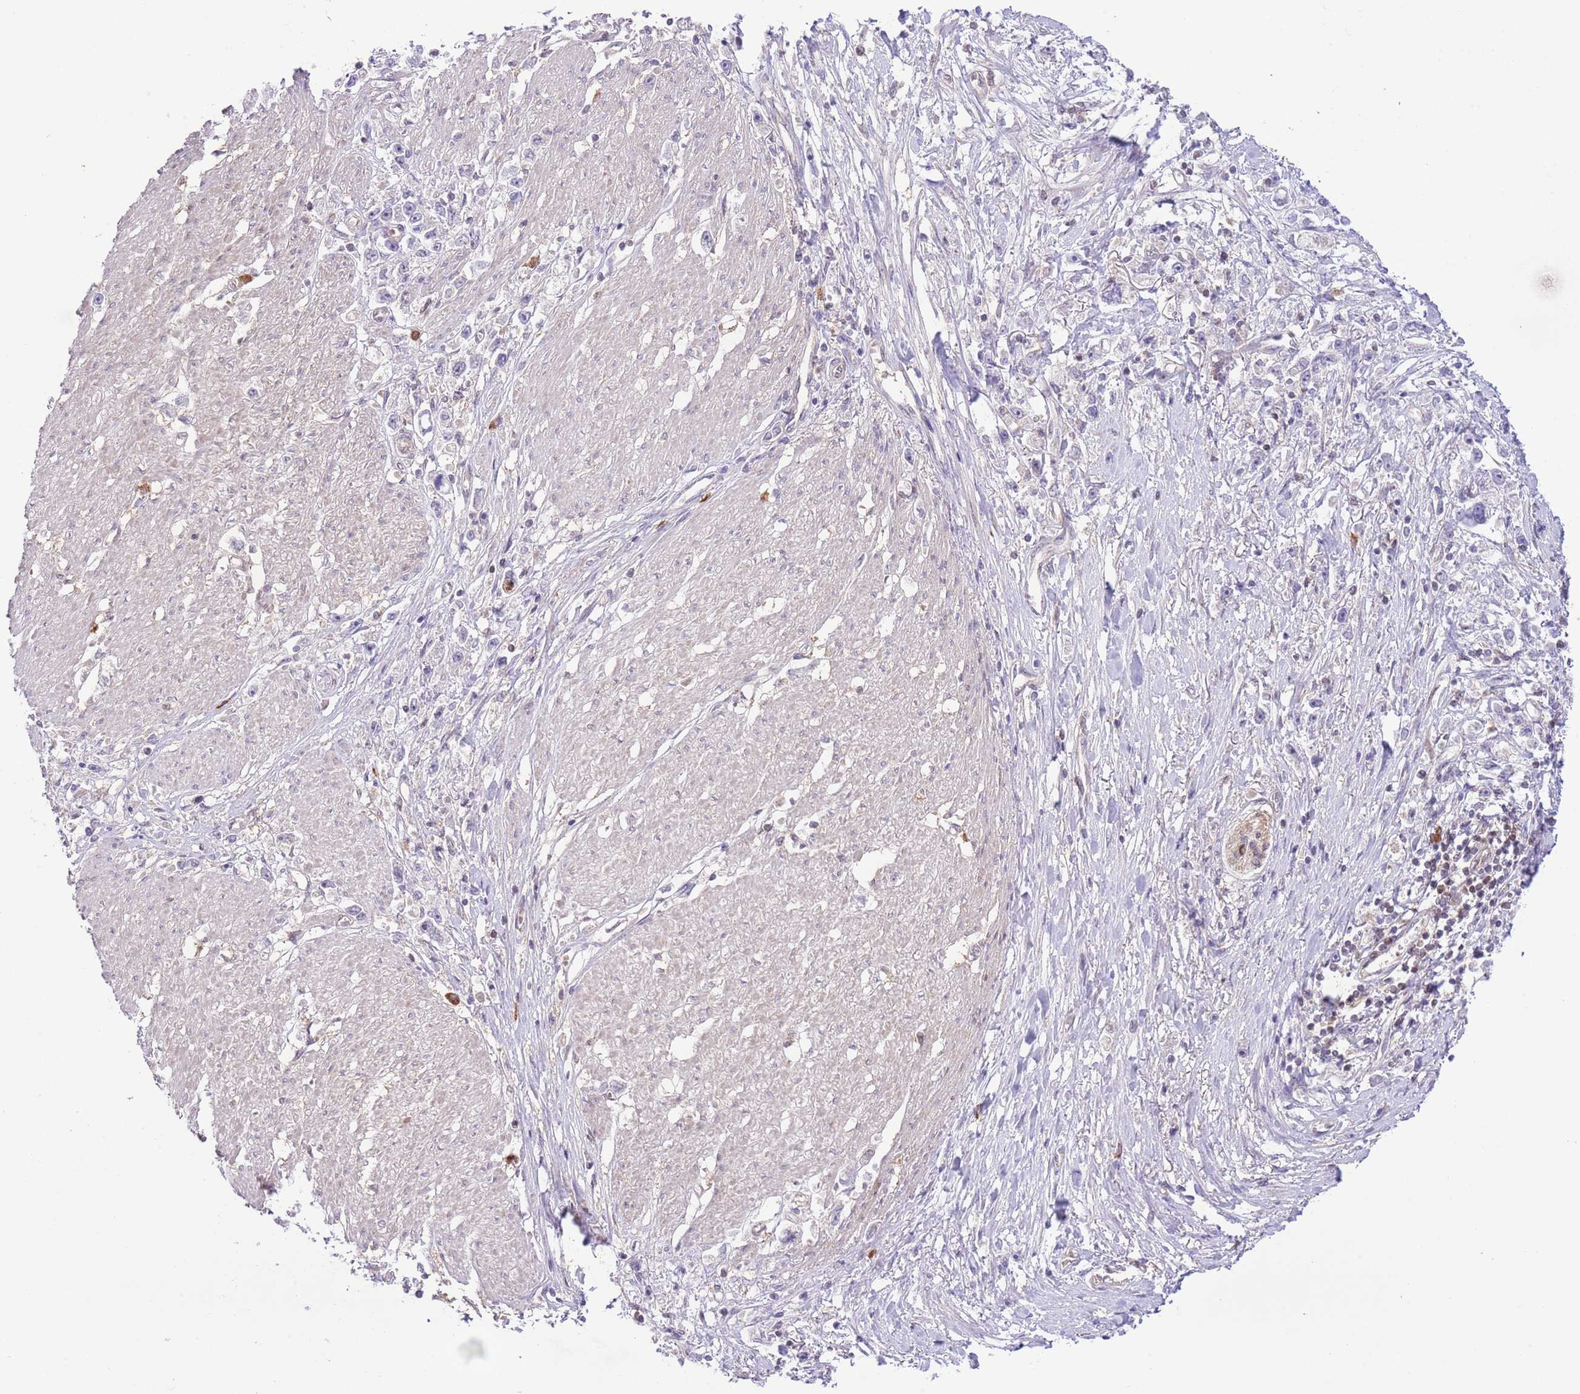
{"staining": {"intensity": "negative", "quantity": "none", "location": "none"}, "tissue": "stomach cancer", "cell_type": "Tumor cells", "image_type": "cancer", "snomed": [{"axis": "morphology", "description": "Adenocarcinoma, NOS"}, {"axis": "topography", "description": "Stomach"}], "caption": "IHC of stomach adenocarcinoma shows no positivity in tumor cells. Nuclei are stained in blue.", "gene": "HDHD2", "patient": {"sex": "female", "age": 59}}